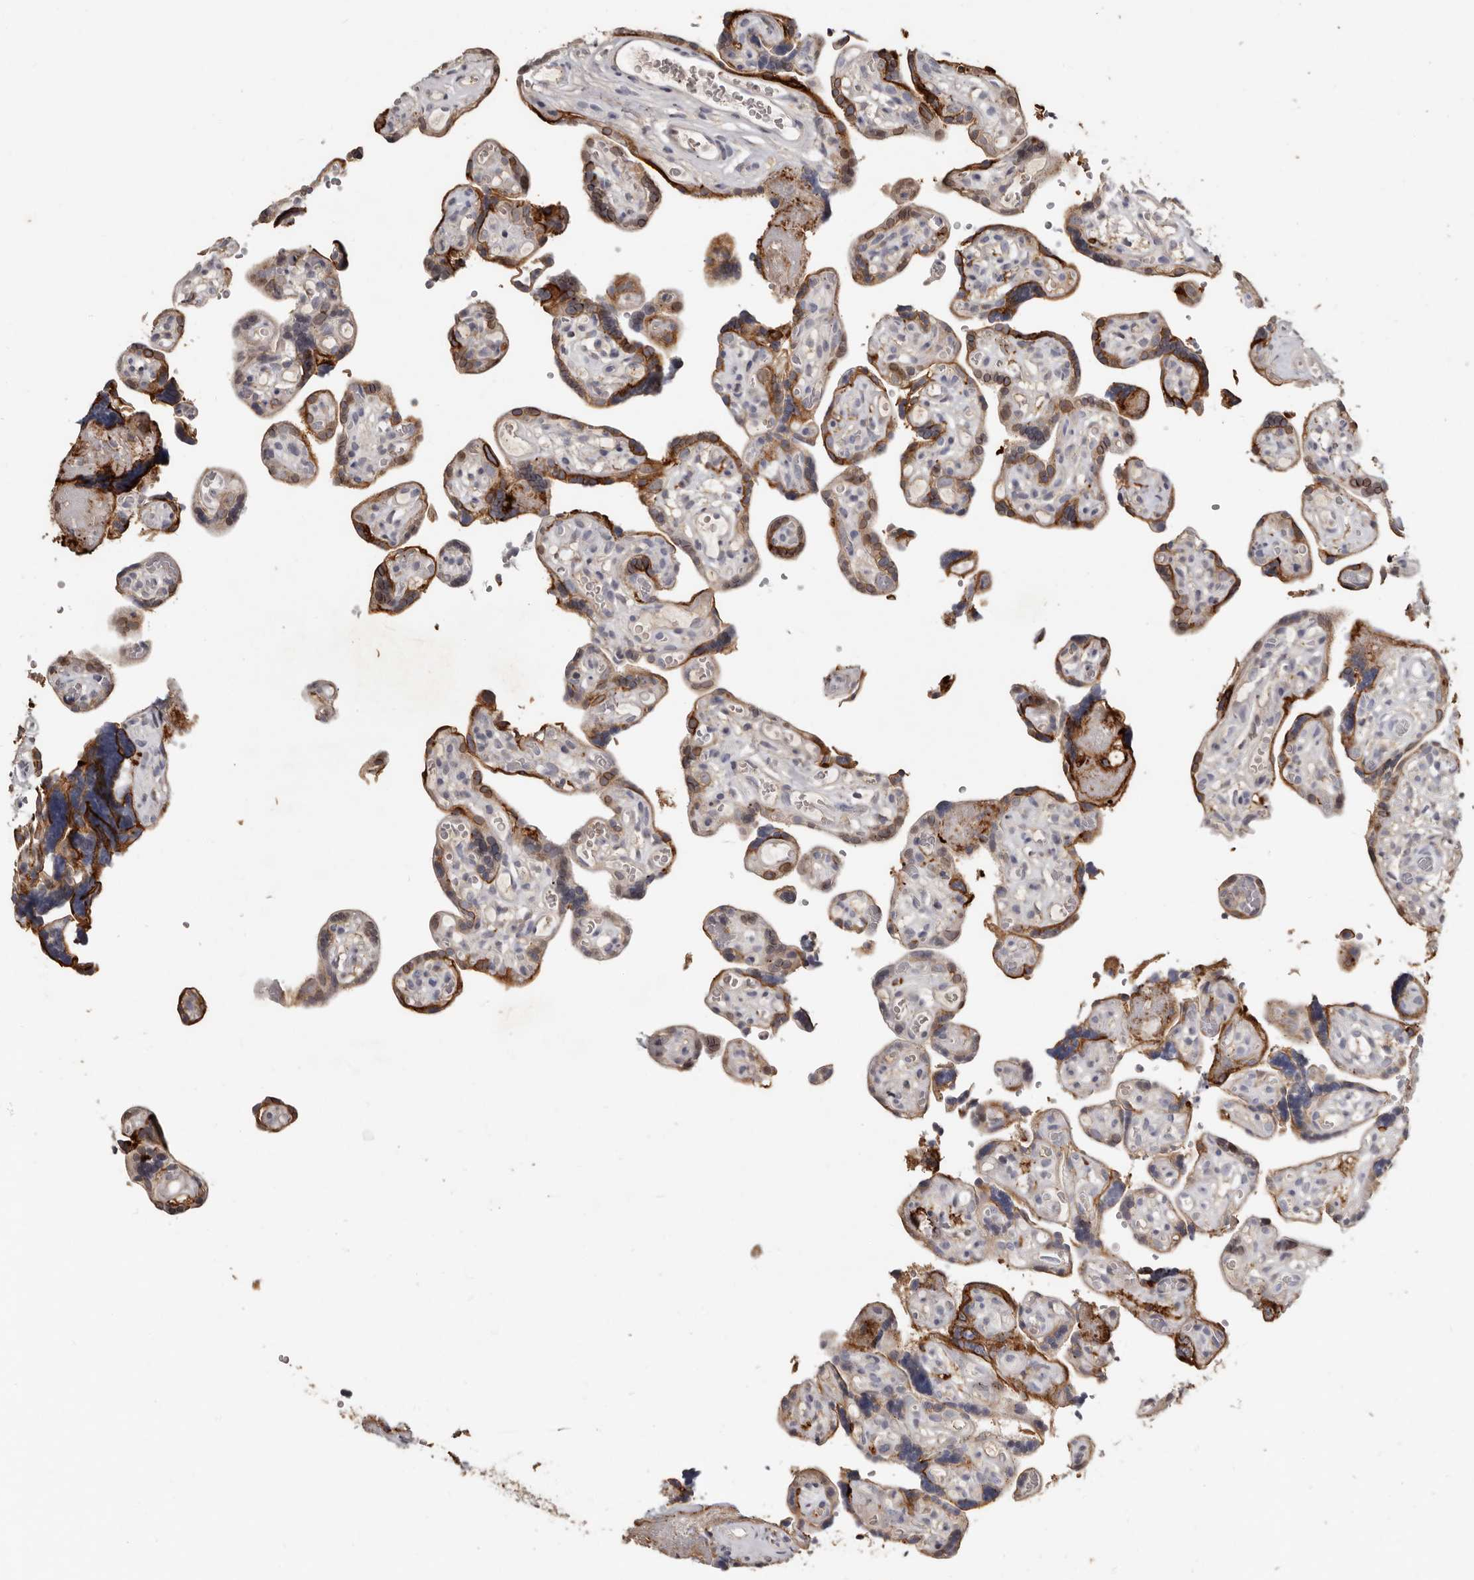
{"staining": {"intensity": "negative", "quantity": "none", "location": "none"}, "tissue": "placenta", "cell_type": "Decidual cells", "image_type": "normal", "snomed": [{"axis": "morphology", "description": "Normal tissue, NOS"}, {"axis": "topography", "description": "Placenta"}], "caption": "A photomicrograph of human placenta is negative for staining in decidual cells. Nuclei are stained in blue.", "gene": "KIF26B", "patient": {"sex": "female", "age": 30}}